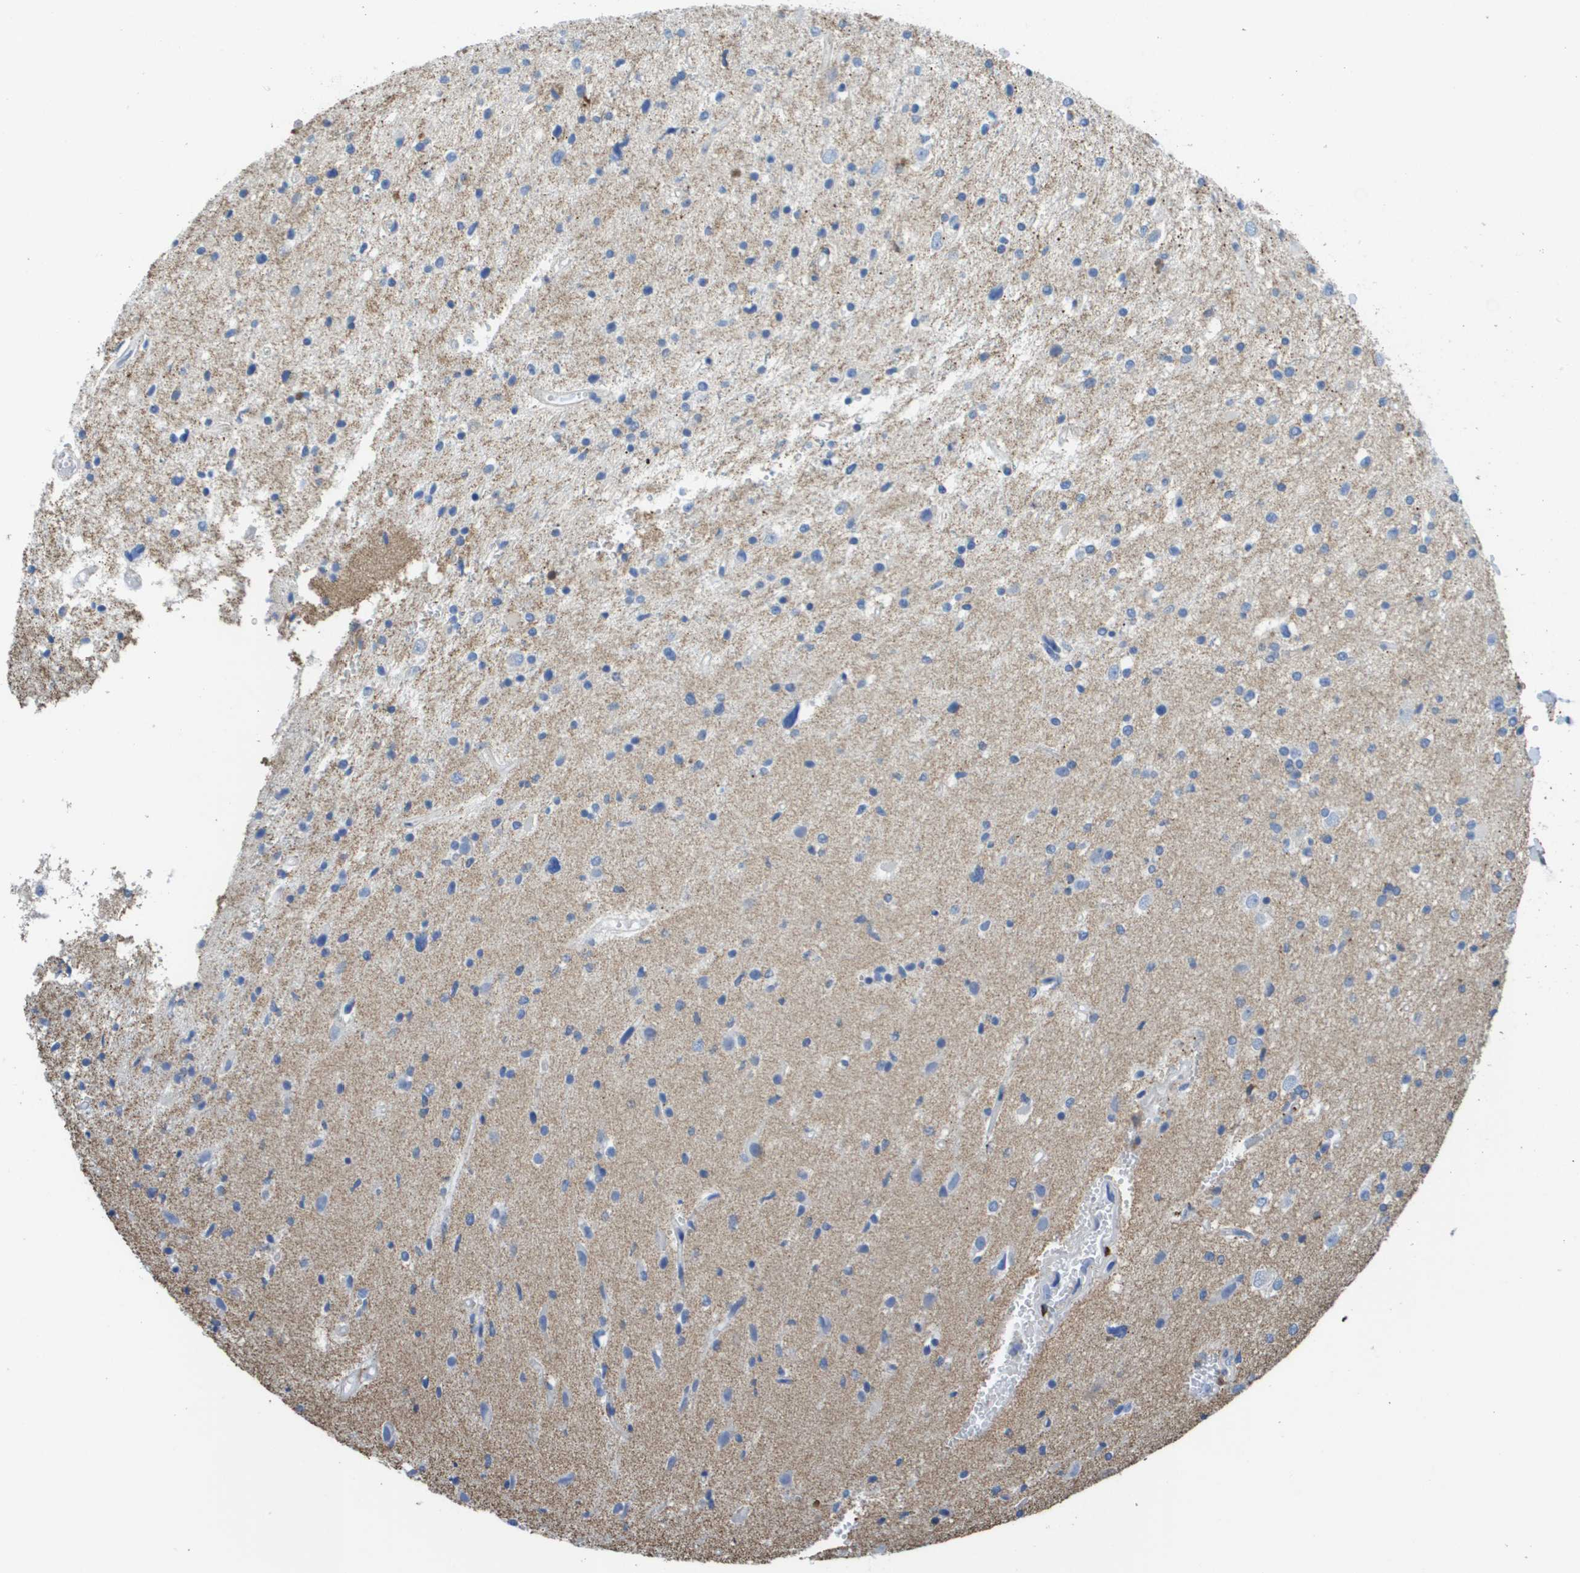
{"staining": {"intensity": "negative", "quantity": "none", "location": "none"}, "tissue": "glioma", "cell_type": "Tumor cells", "image_type": "cancer", "snomed": [{"axis": "morphology", "description": "Glioma, malignant, High grade"}, {"axis": "topography", "description": "Brain"}], "caption": "IHC histopathology image of neoplastic tissue: malignant glioma (high-grade) stained with DAB (3,3'-diaminobenzidine) demonstrates no significant protein staining in tumor cells.", "gene": "PASK", "patient": {"sex": "male", "age": 33}}